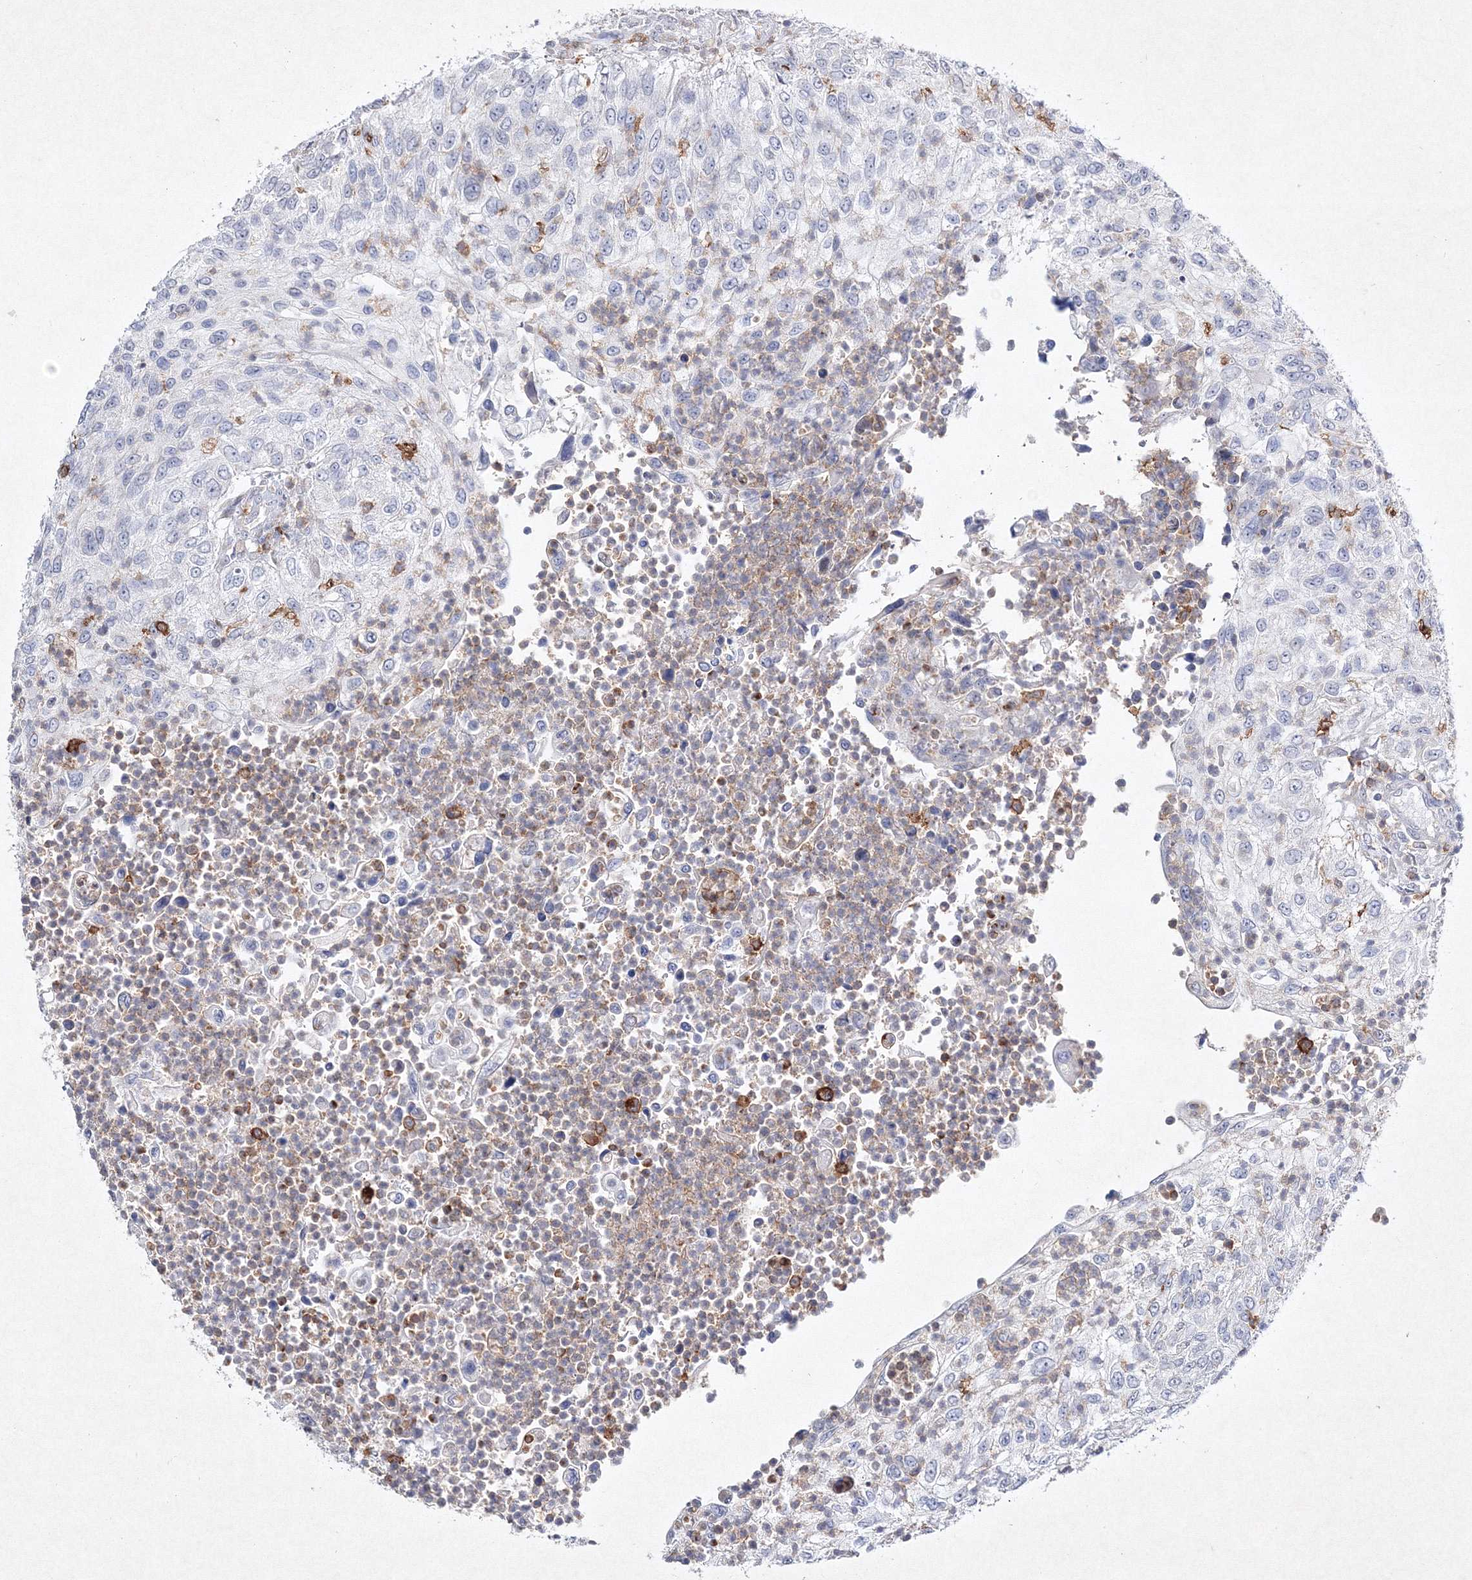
{"staining": {"intensity": "negative", "quantity": "none", "location": "none"}, "tissue": "urothelial cancer", "cell_type": "Tumor cells", "image_type": "cancer", "snomed": [{"axis": "morphology", "description": "Urothelial carcinoma, High grade"}, {"axis": "topography", "description": "Urinary bladder"}], "caption": "High power microscopy histopathology image of an immunohistochemistry (IHC) image of urothelial cancer, revealing no significant positivity in tumor cells.", "gene": "HCST", "patient": {"sex": "female", "age": 60}}